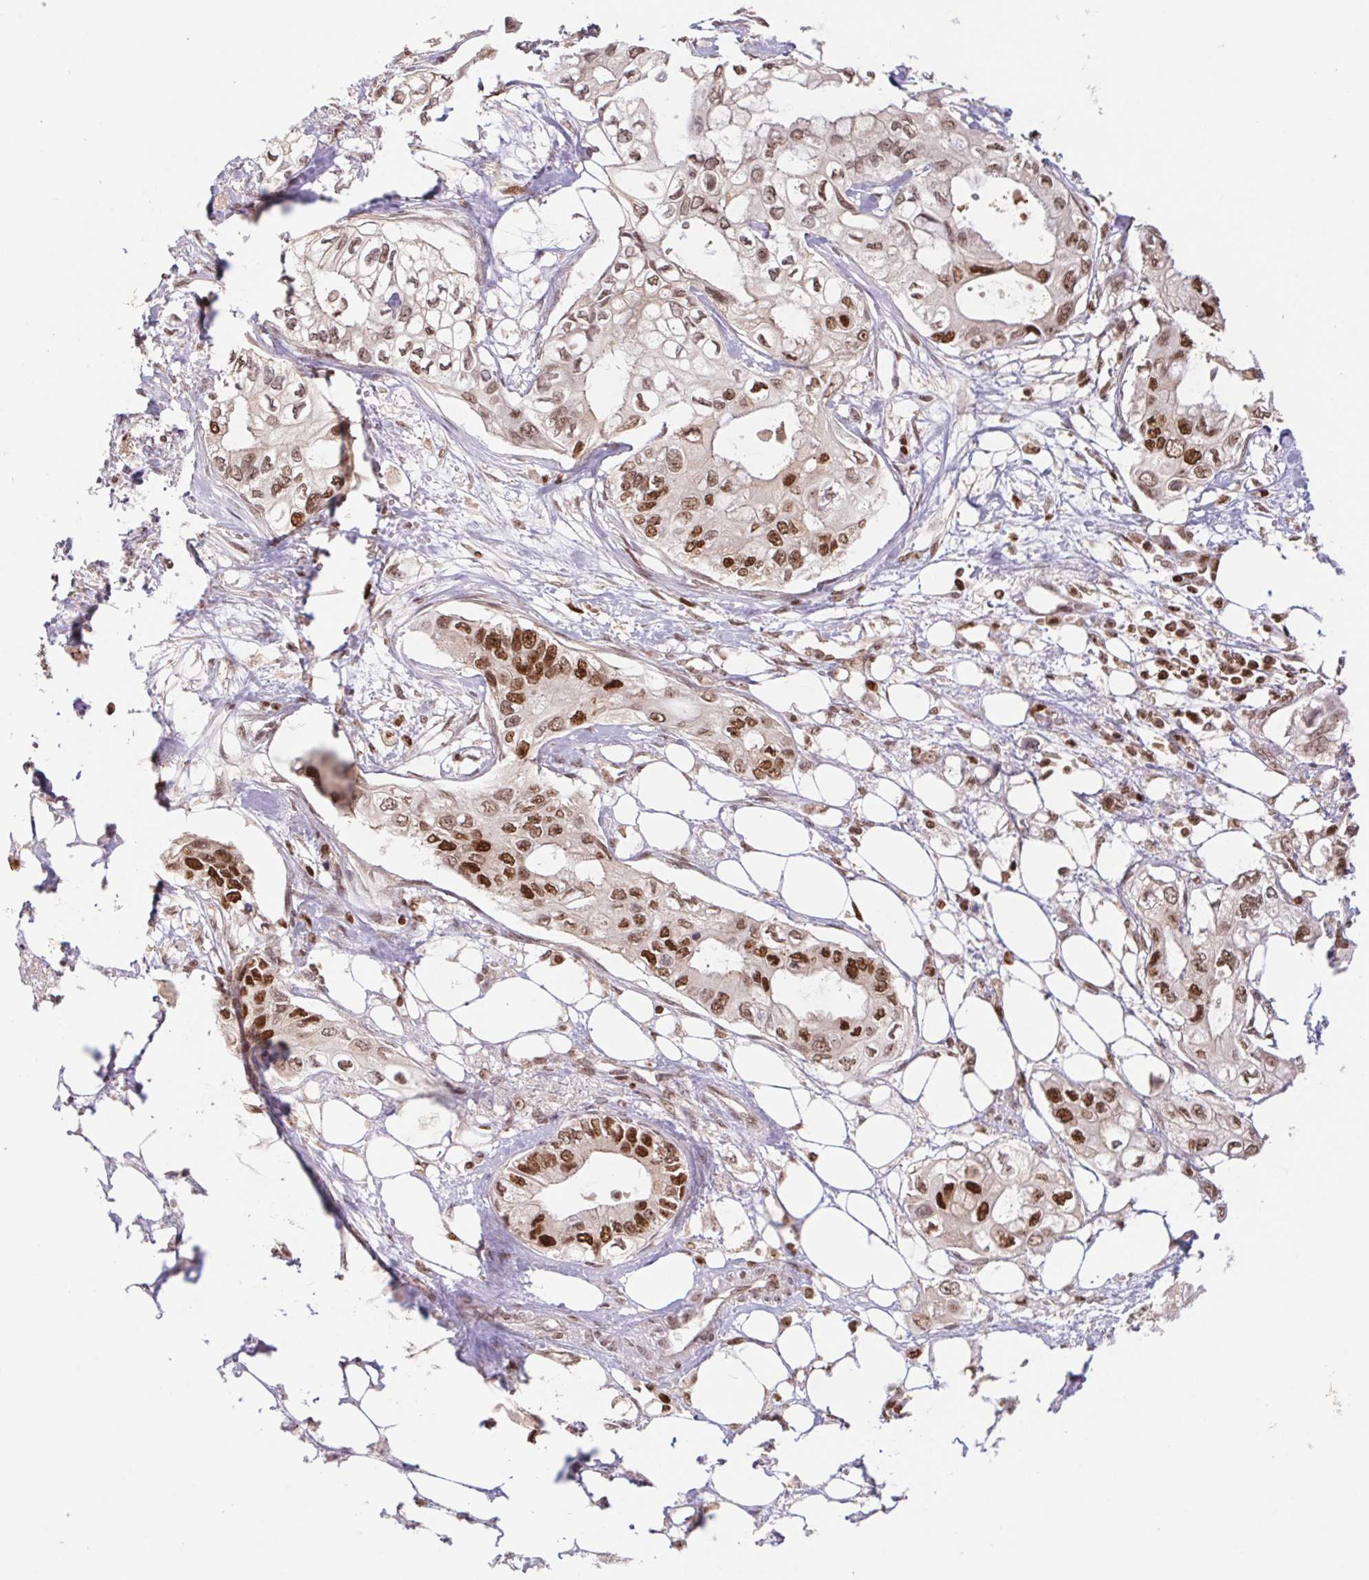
{"staining": {"intensity": "moderate", "quantity": ">75%", "location": "nuclear"}, "tissue": "pancreatic cancer", "cell_type": "Tumor cells", "image_type": "cancer", "snomed": [{"axis": "morphology", "description": "Adenocarcinoma, NOS"}, {"axis": "topography", "description": "Pancreas"}], "caption": "There is medium levels of moderate nuclear expression in tumor cells of pancreatic cancer (adenocarcinoma), as demonstrated by immunohistochemical staining (brown color).", "gene": "POLD3", "patient": {"sex": "female", "age": 63}}